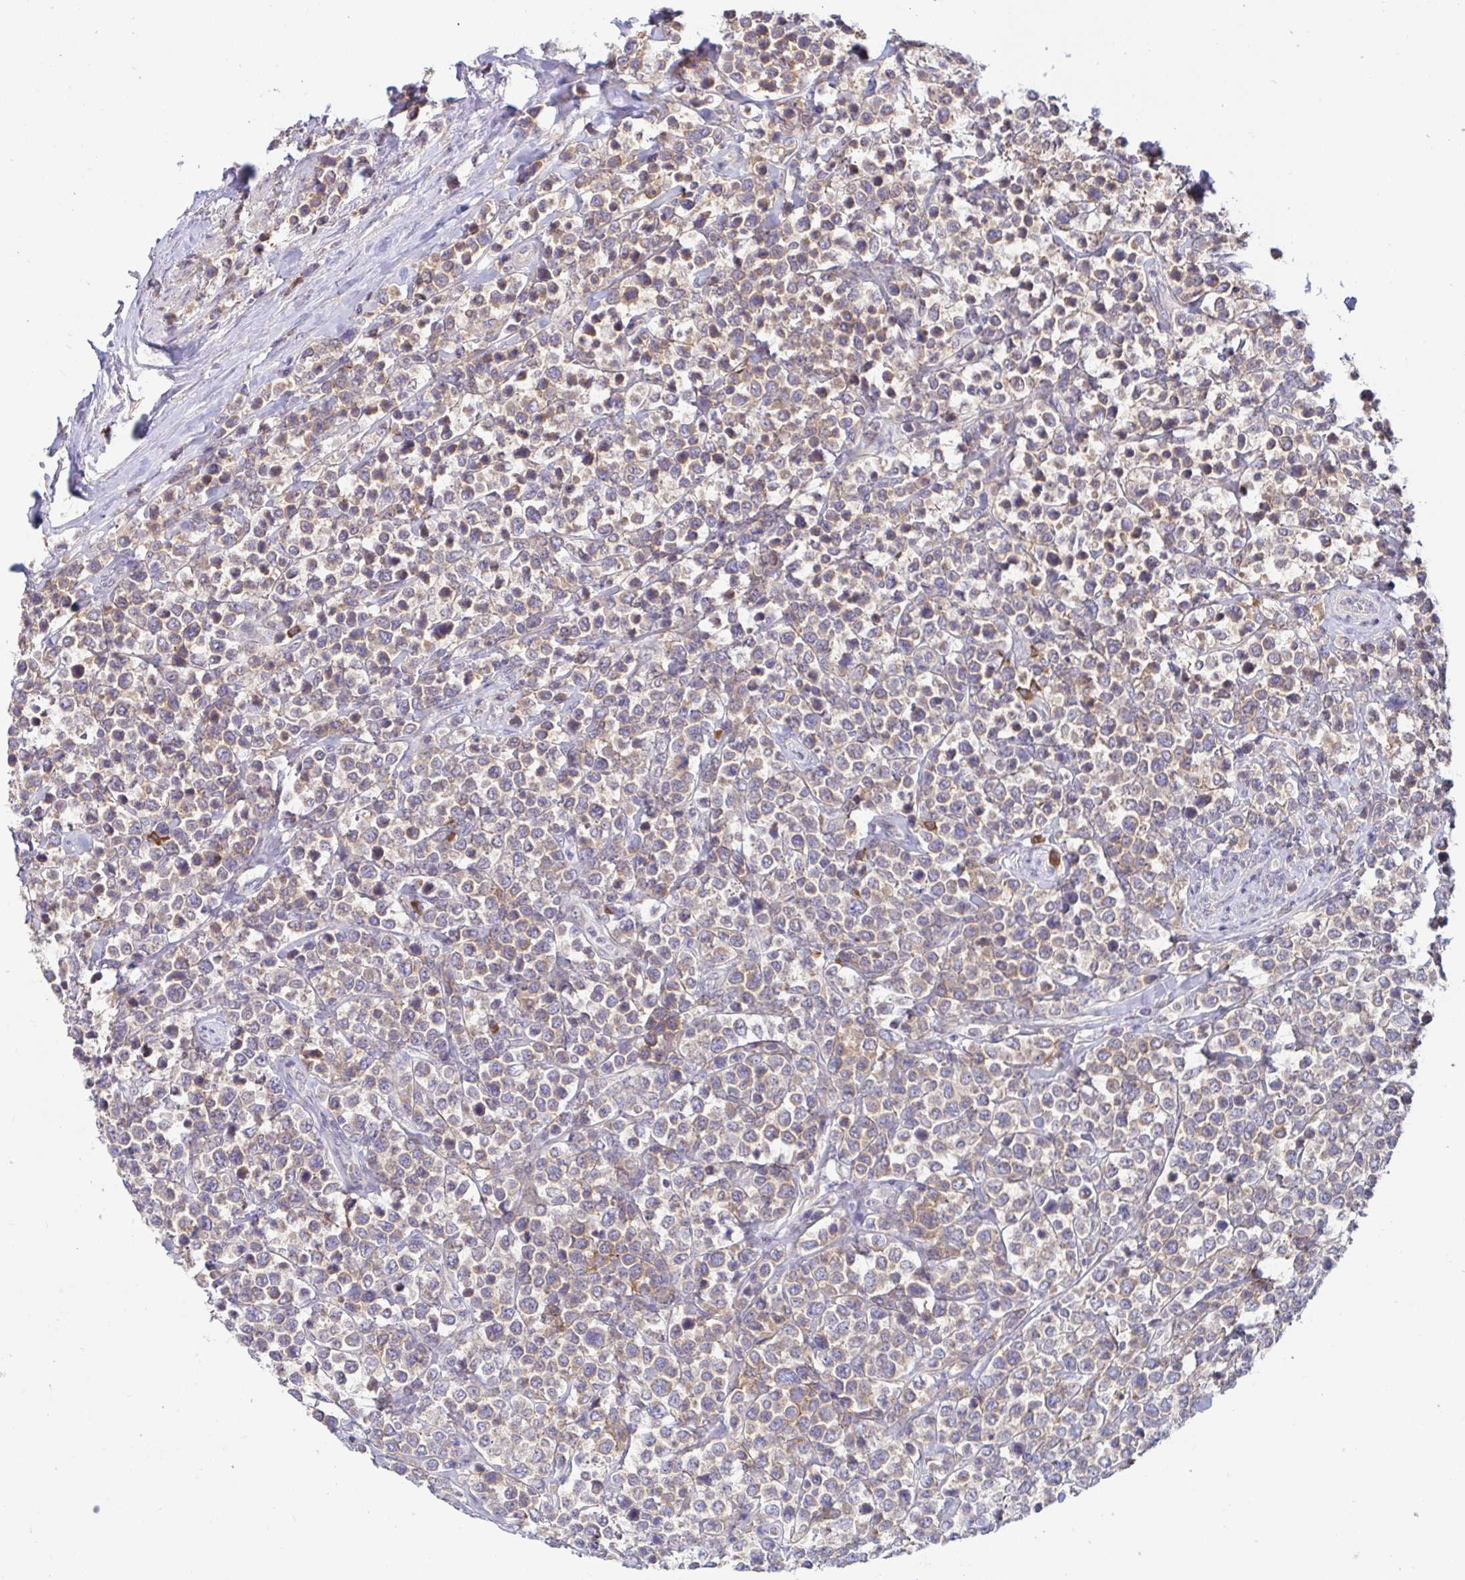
{"staining": {"intensity": "weak", "quantity": "25%-75%", "location": "cytoplasmic/membranous"}, "tissue": "lymphoma", "cell_type": "Tumor cells", "image_type": "cancer", "snomed": [{"axis": "morphology", "description": "Malignant lymphoma, non-Hodgkin's type, High grade"}, {"axis": "topography", "description": "Soft tissue"}], "caption": "High-magnification brightfield microscopy of malignant lymphoma, non-Hodgkin's type (high-grade) stained with DAB (3,3'-diaminobenzidine) (brown) and counterstained with hematoxylin (blue). tumor cells exhibit weak cytoplasmic/membranous expression is identified in approximately25%-75% of cells.", "gene": "LARP1", "patient": {"sex": "female", "age": 56}}